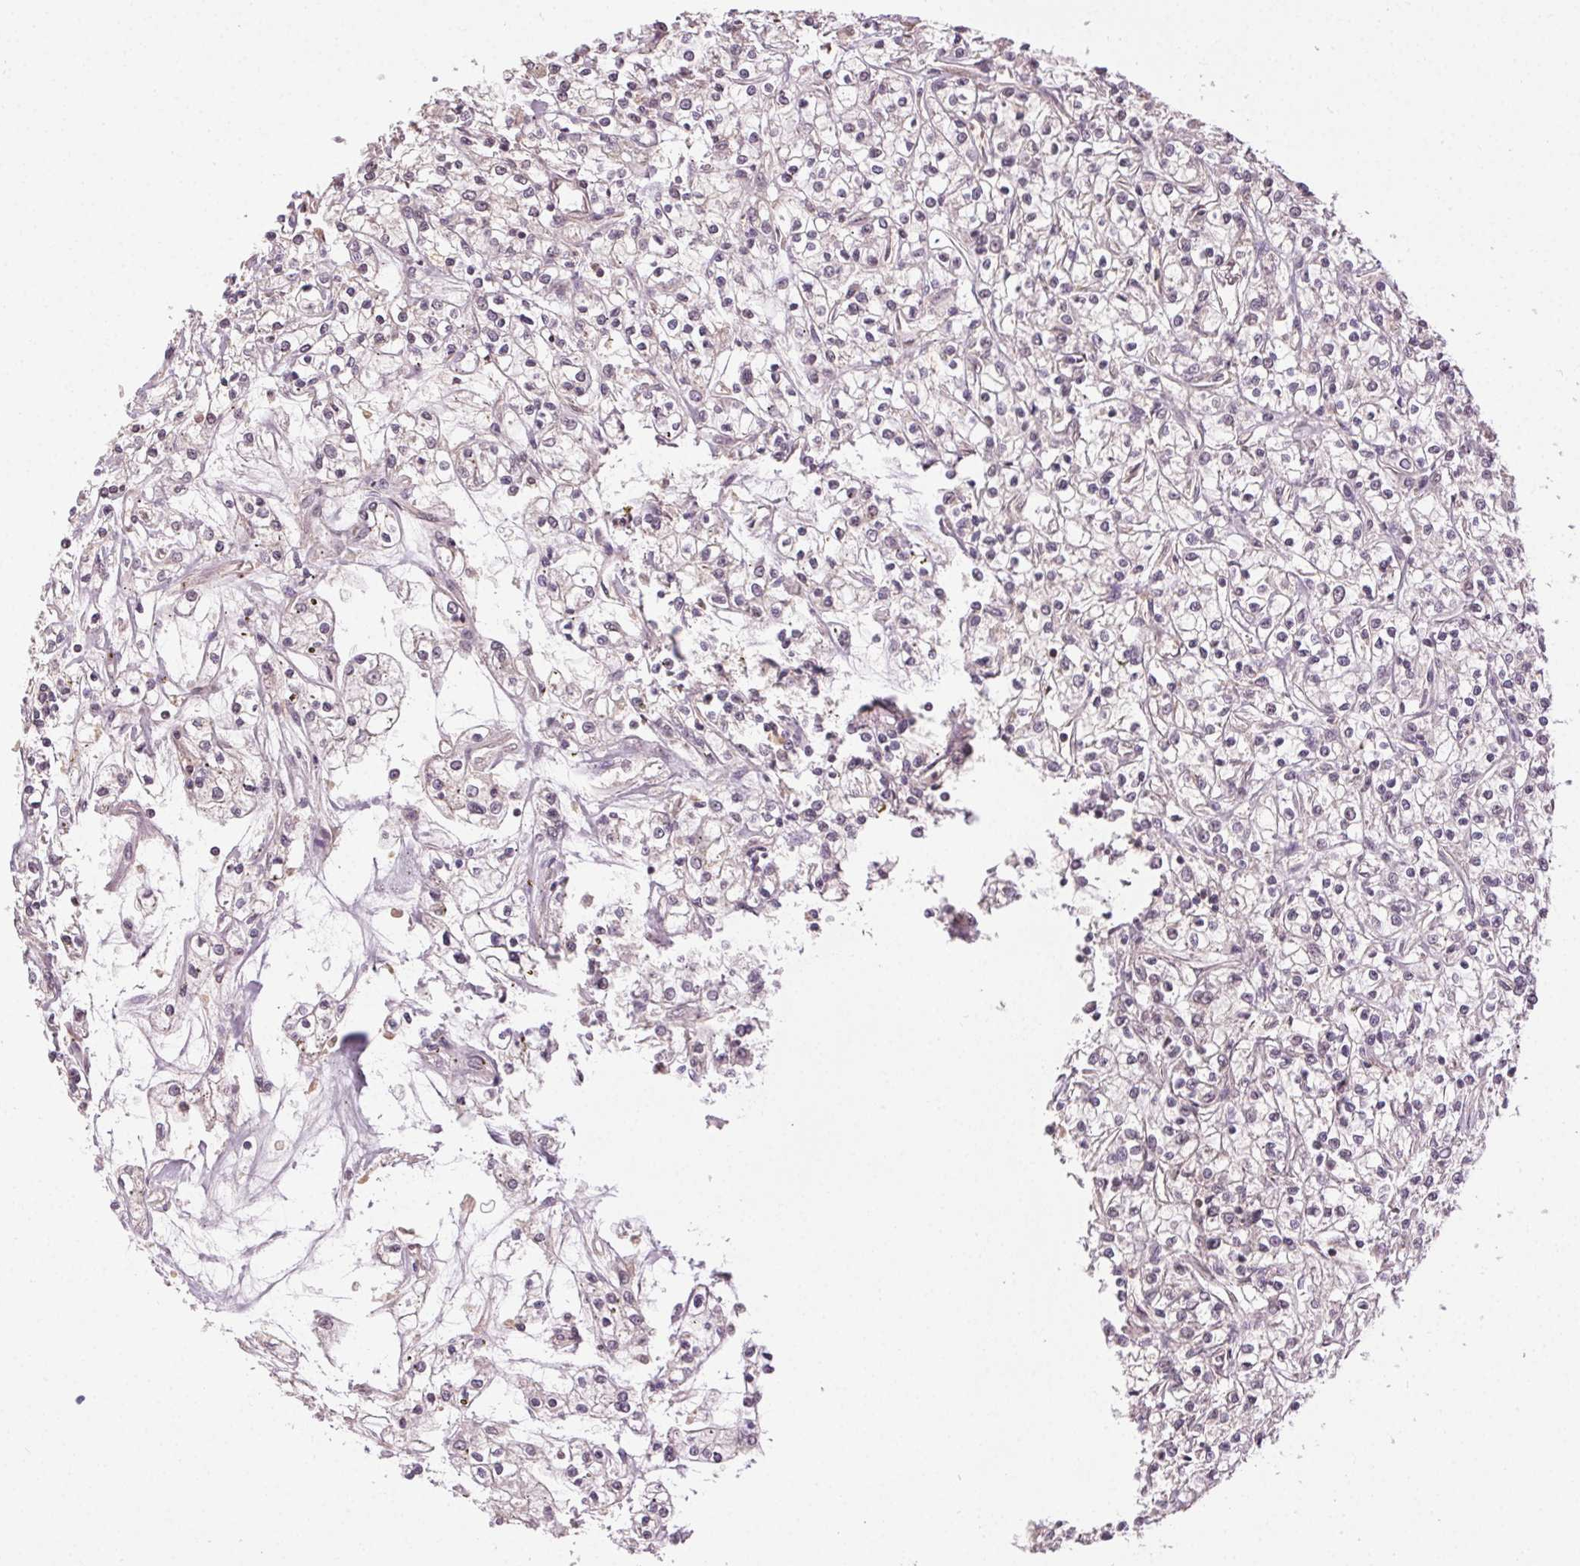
{"staining": {"intensity": "negative", "quantity": "none", "location": "none"}, "tissue": "renal cancer", "cell_type": "Tumor cells", "image_type": "cancer", "snomed": [{"axis": "morphology", "description": "Adenocarcinoma, NOS"}, {"axis": "topography", "description": "Kidney"}], "caption": "Immunohistochemistry (IHC) micrograph of renal cancer stained for a protein (brown), which demonstrates no staining in tumor cells.", "gene": "ATP1B3", "patient": {"sex": "female", "age": 59}}